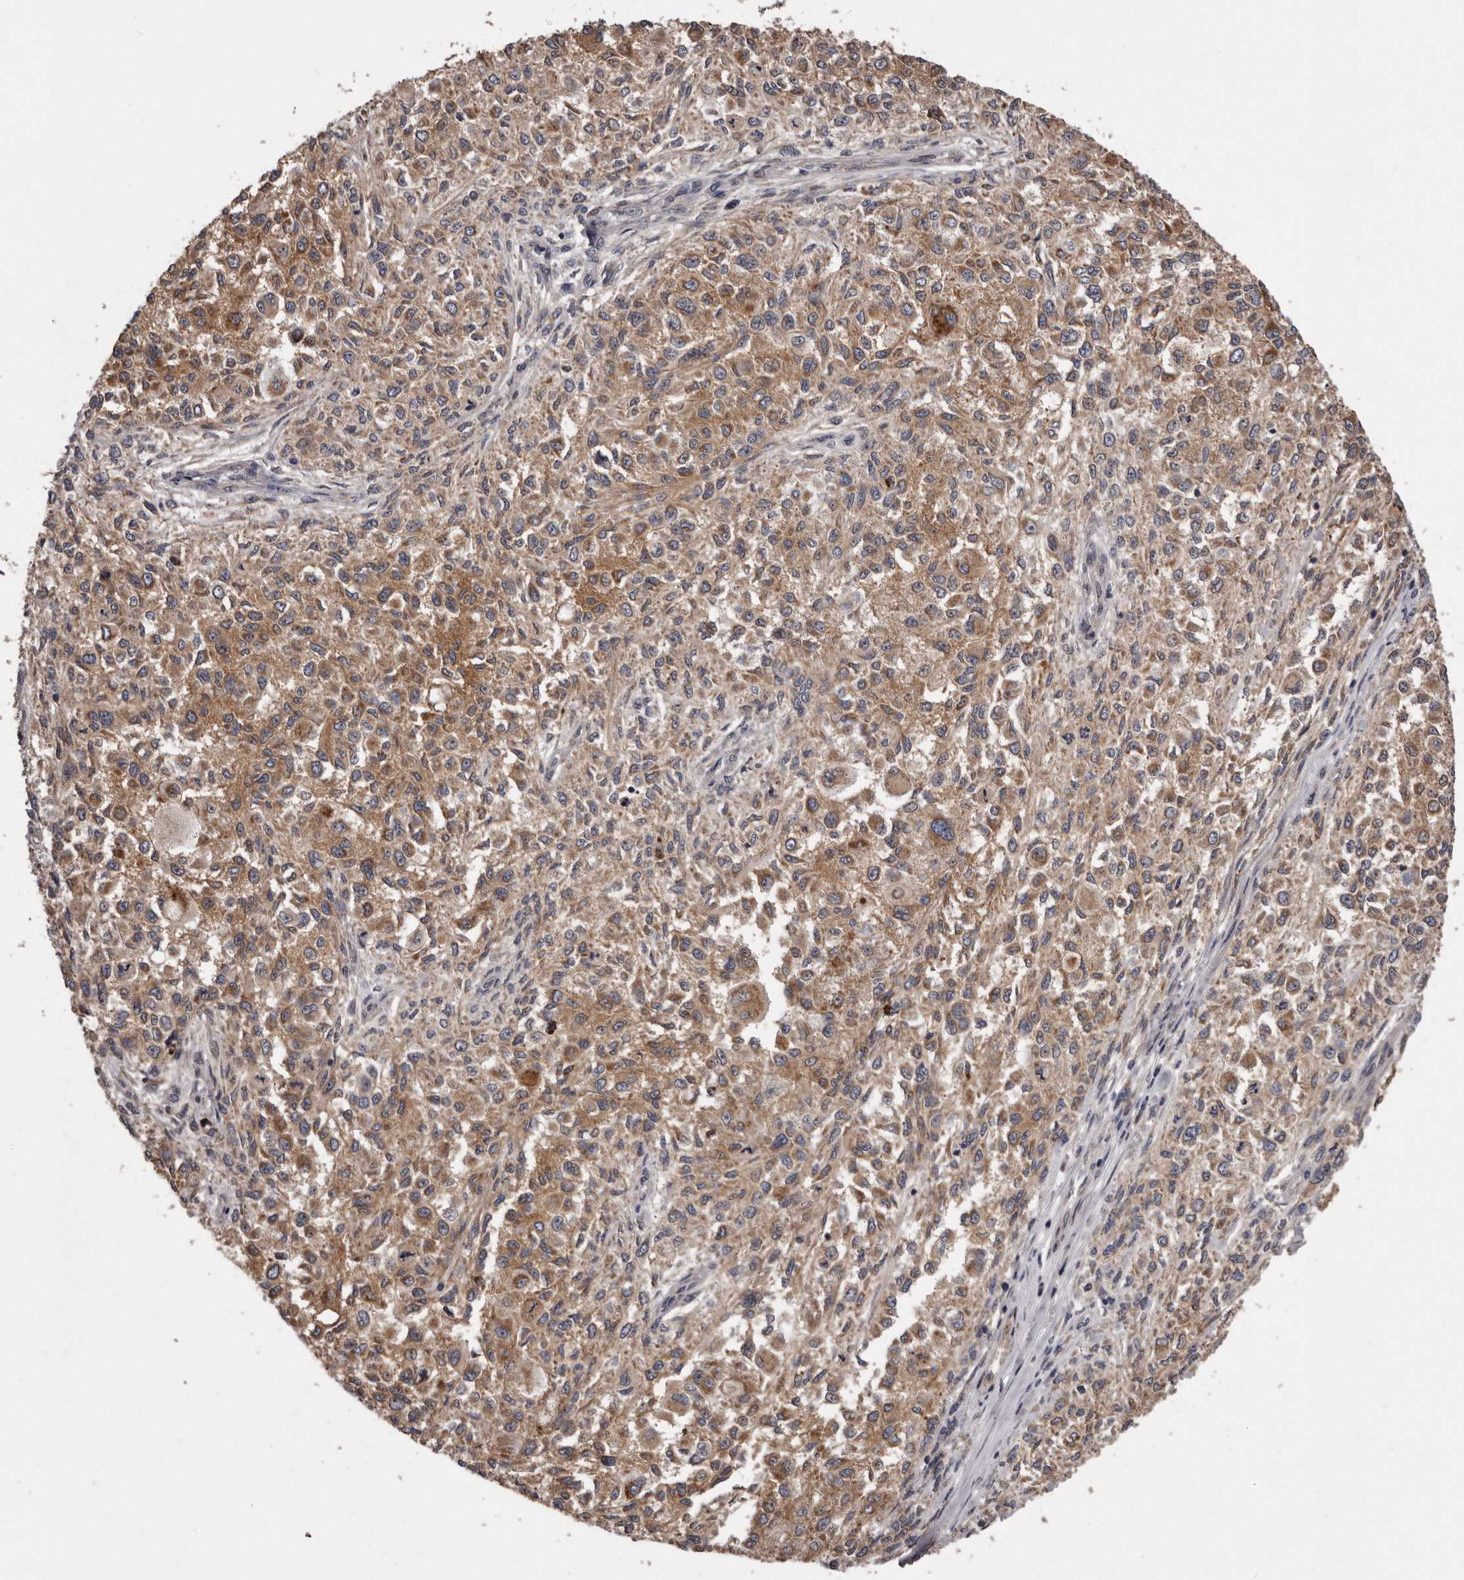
{"staining": {"intensity": "moderate", "quantity": ">75%", "location": "cytoplasmic/membranous"}, "tissue": "melanoma", "cell_type": "Tumor cells", "image_type": "cancer", "snomed": [{"axis": "morphology", "description": "Necrosis, NOS"}, {"axis": "morphology", "description": "Malignant melanoma, NOS"}, {"axis": "topography", "description": "Skin"}], "caption": "The image demonstrates immunohistochemical staining of melanoma. There is moderate cytoplasmic/membranous positivity is appreciated in approximately >75% of tumor cells.", "gene": "ARMCX1", "patient": {"sex": "female", "age": 87}}